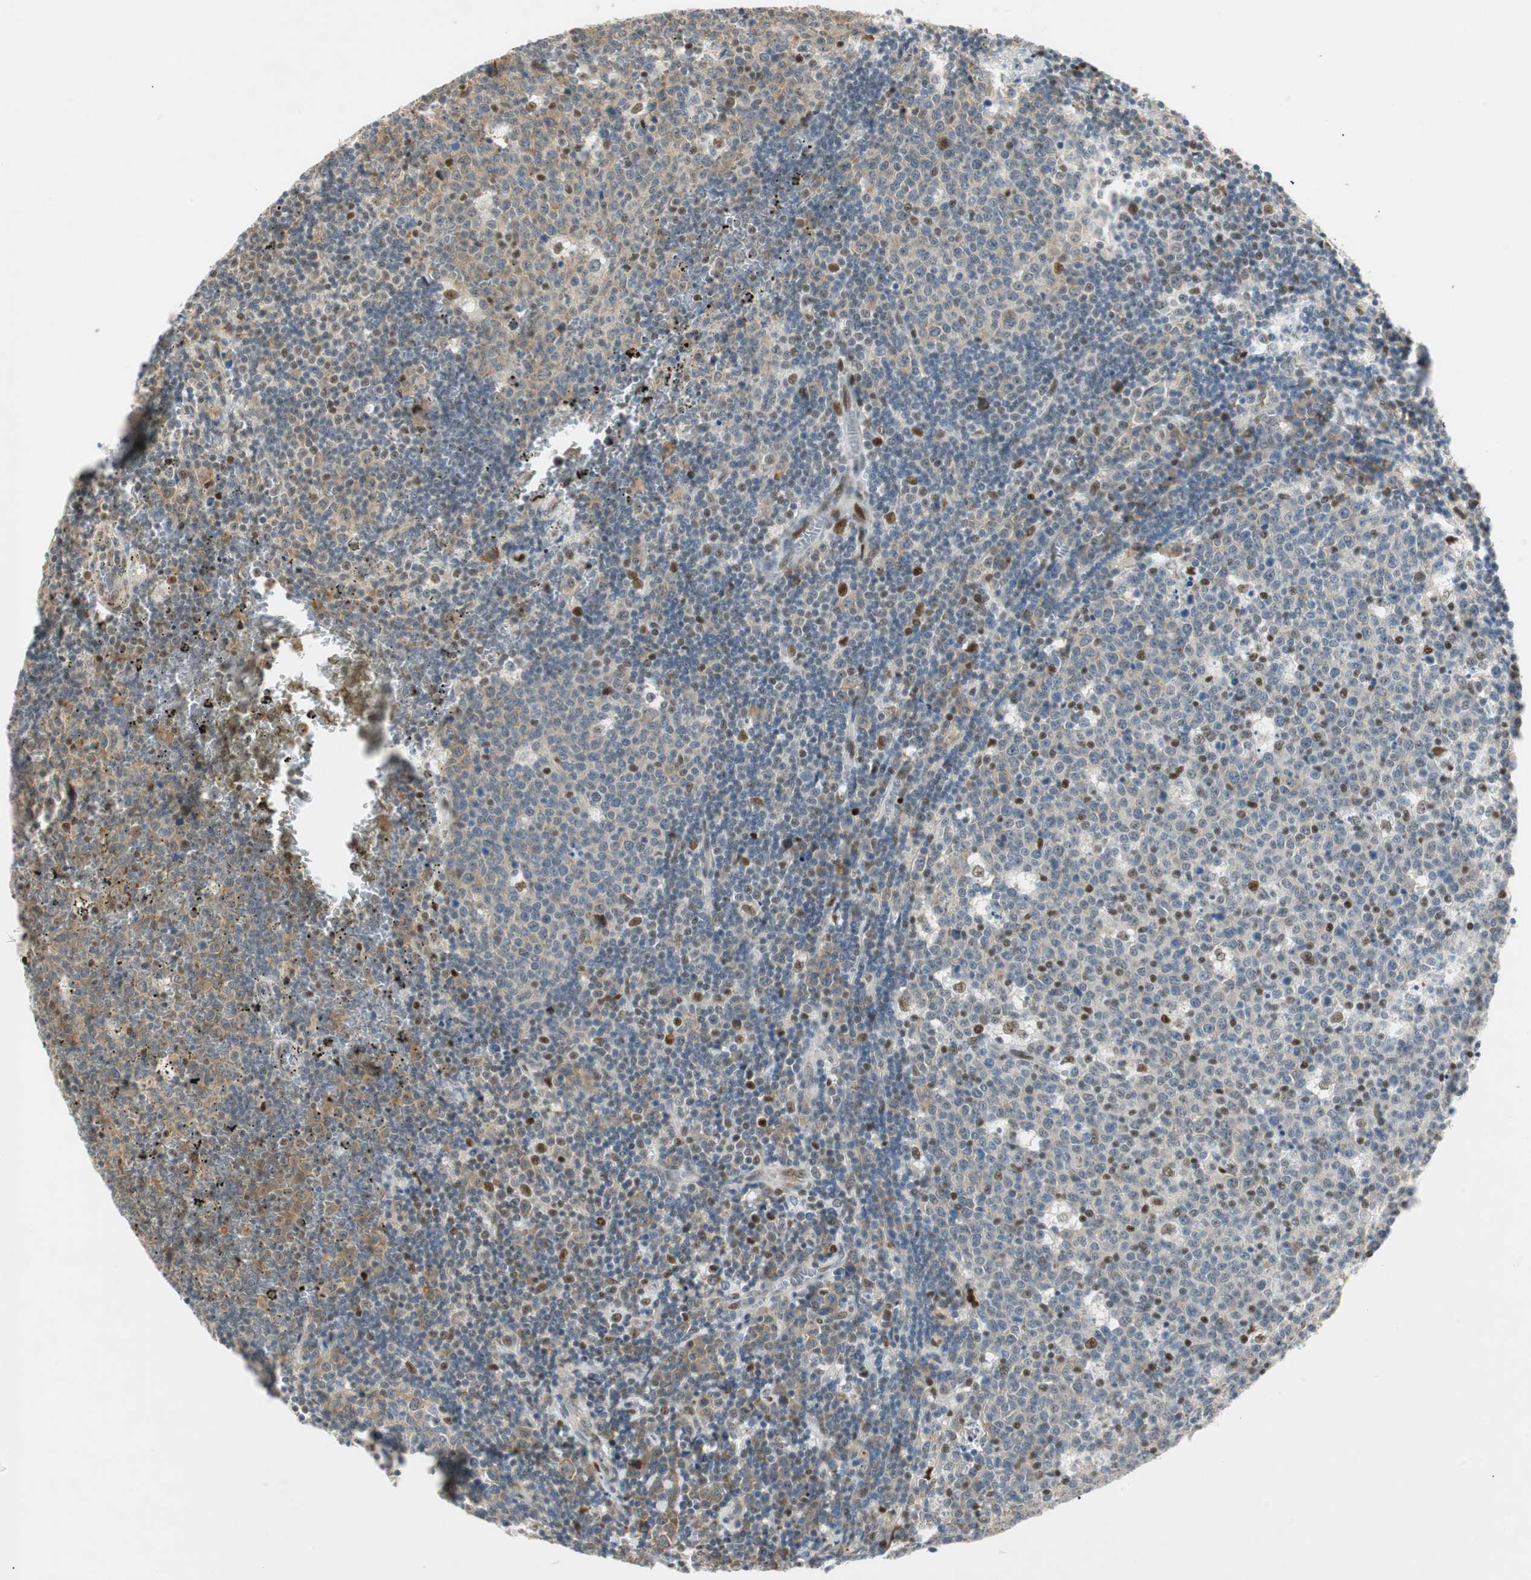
{"staining": {"intensity": "moderate", "quantity": "<25%", "location": "nuclear"}, "tissue": "lymph node", "cell_type": "Germinal center cells", "image_type": "normal", "snomed": [{"axis": "morphology", "description": "Normal tissue, NOS"}, {"axis": "topography", "description": "Lymph node"}, {"axis": "topography", "description": "Salivary gland"}], "caption": "DAB (3,3'-diaminobenzidine) immunohistochemical staining of benign lymph node shows moderate nuclear protein positivity in about <25% of germinal center cells.", "gene": "MSX2", "patient": {"sex": "male", "age": 8}}